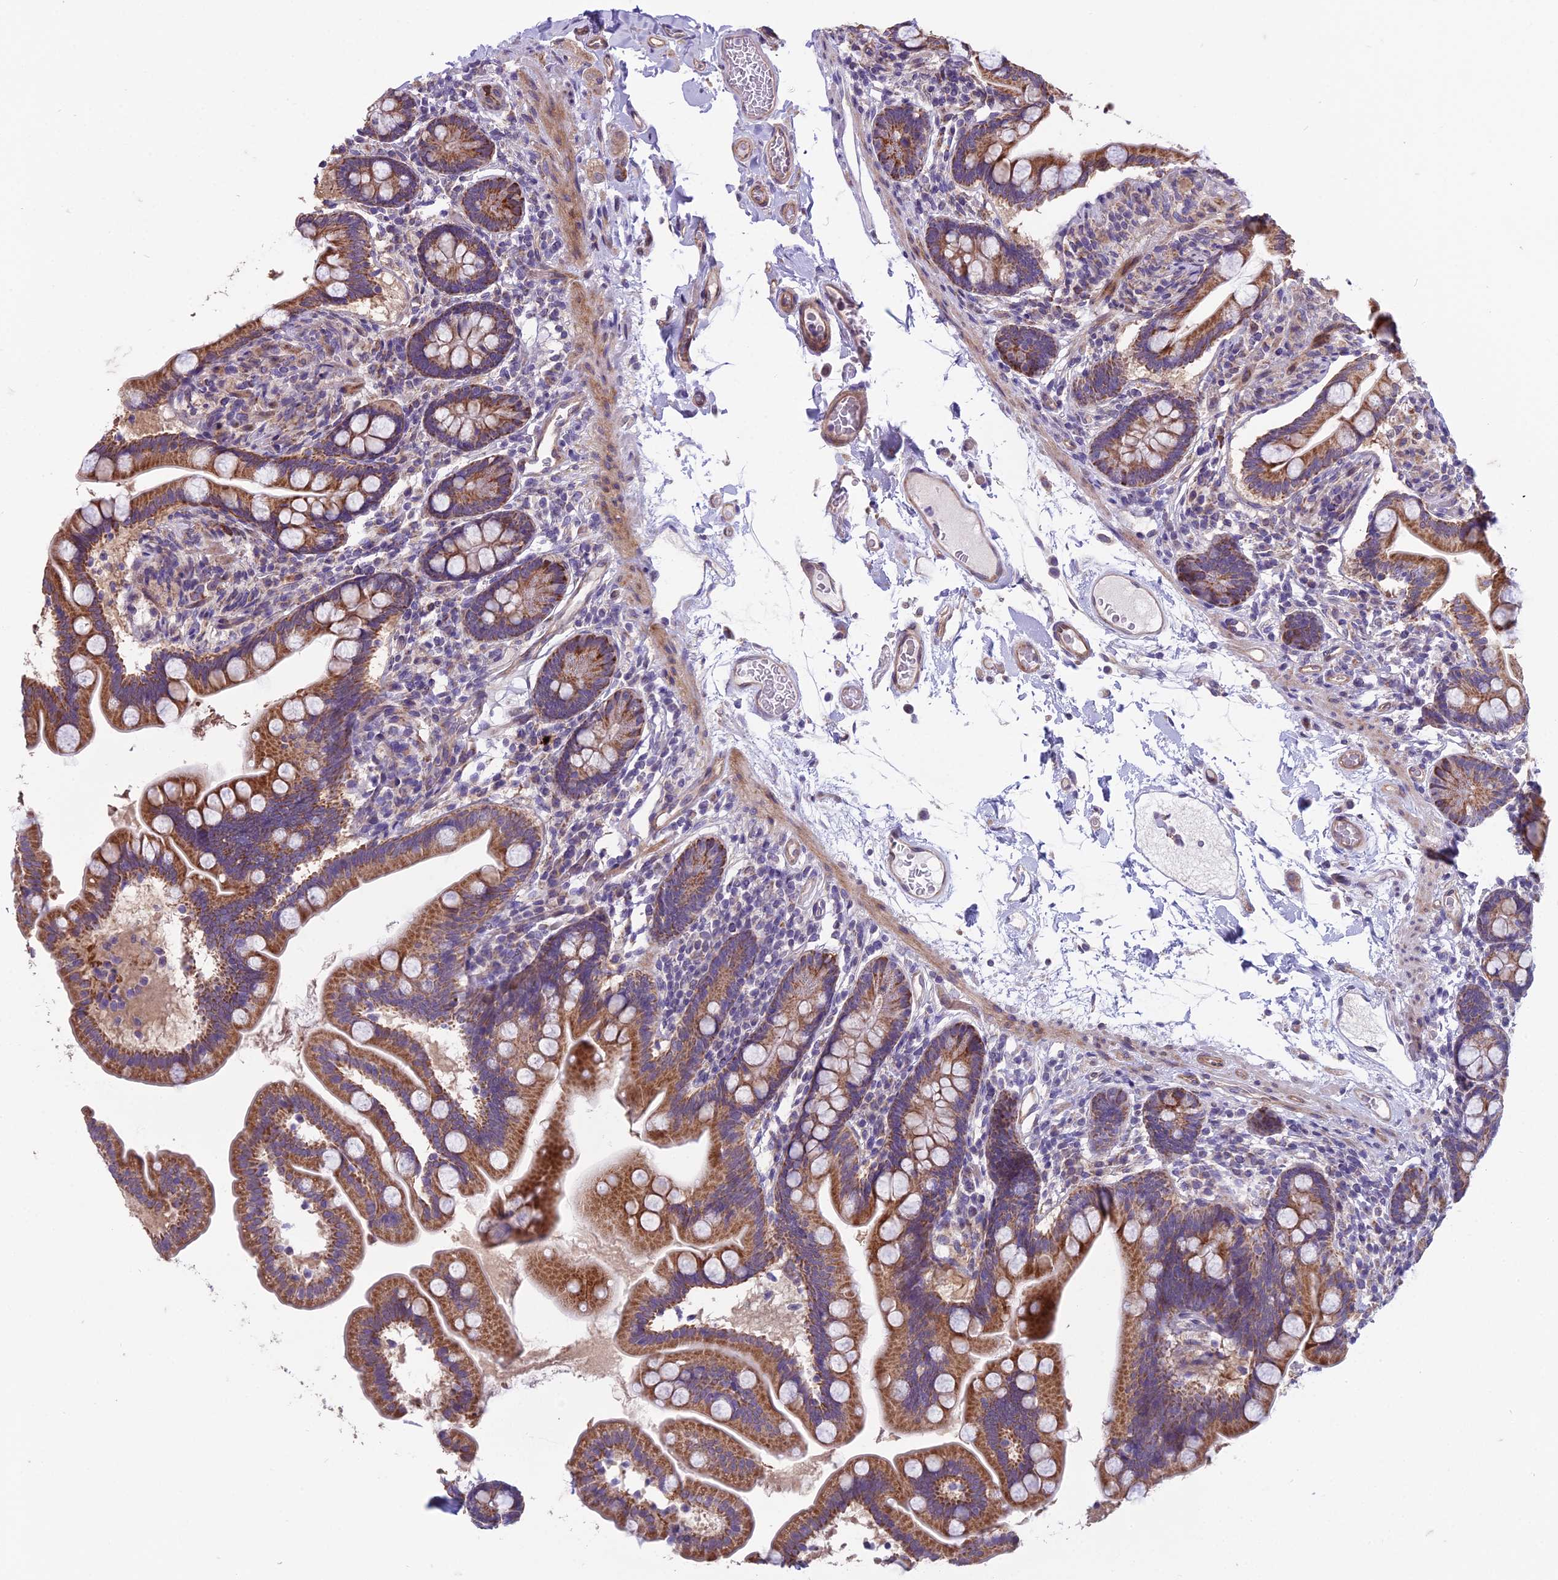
{"staining": {"intensity": "strong", "quantity": ">75%", "location": "cytoplasmic/membranous"}, "tissue": "small intestine", "cell_type": "Glandular cells", "image_type": "normal", "snomed": [{"axis": "morphology", "description": "Normal tissue, NOS"}, {"axis": "topography", "description": "Small intestine"}], "caption": "Small intestine stained for a protein demonstrates strong cytoplasmic/membranous positivity in glandular cells. The staining is performed using DAB (3,3'-diaminobenzidine) brown chromogen to label protein expression. The nuclei are counter-stained blue using hematoxylin.", "gene": "DUS2", "patient": {"sex": "female", "age": 64}}